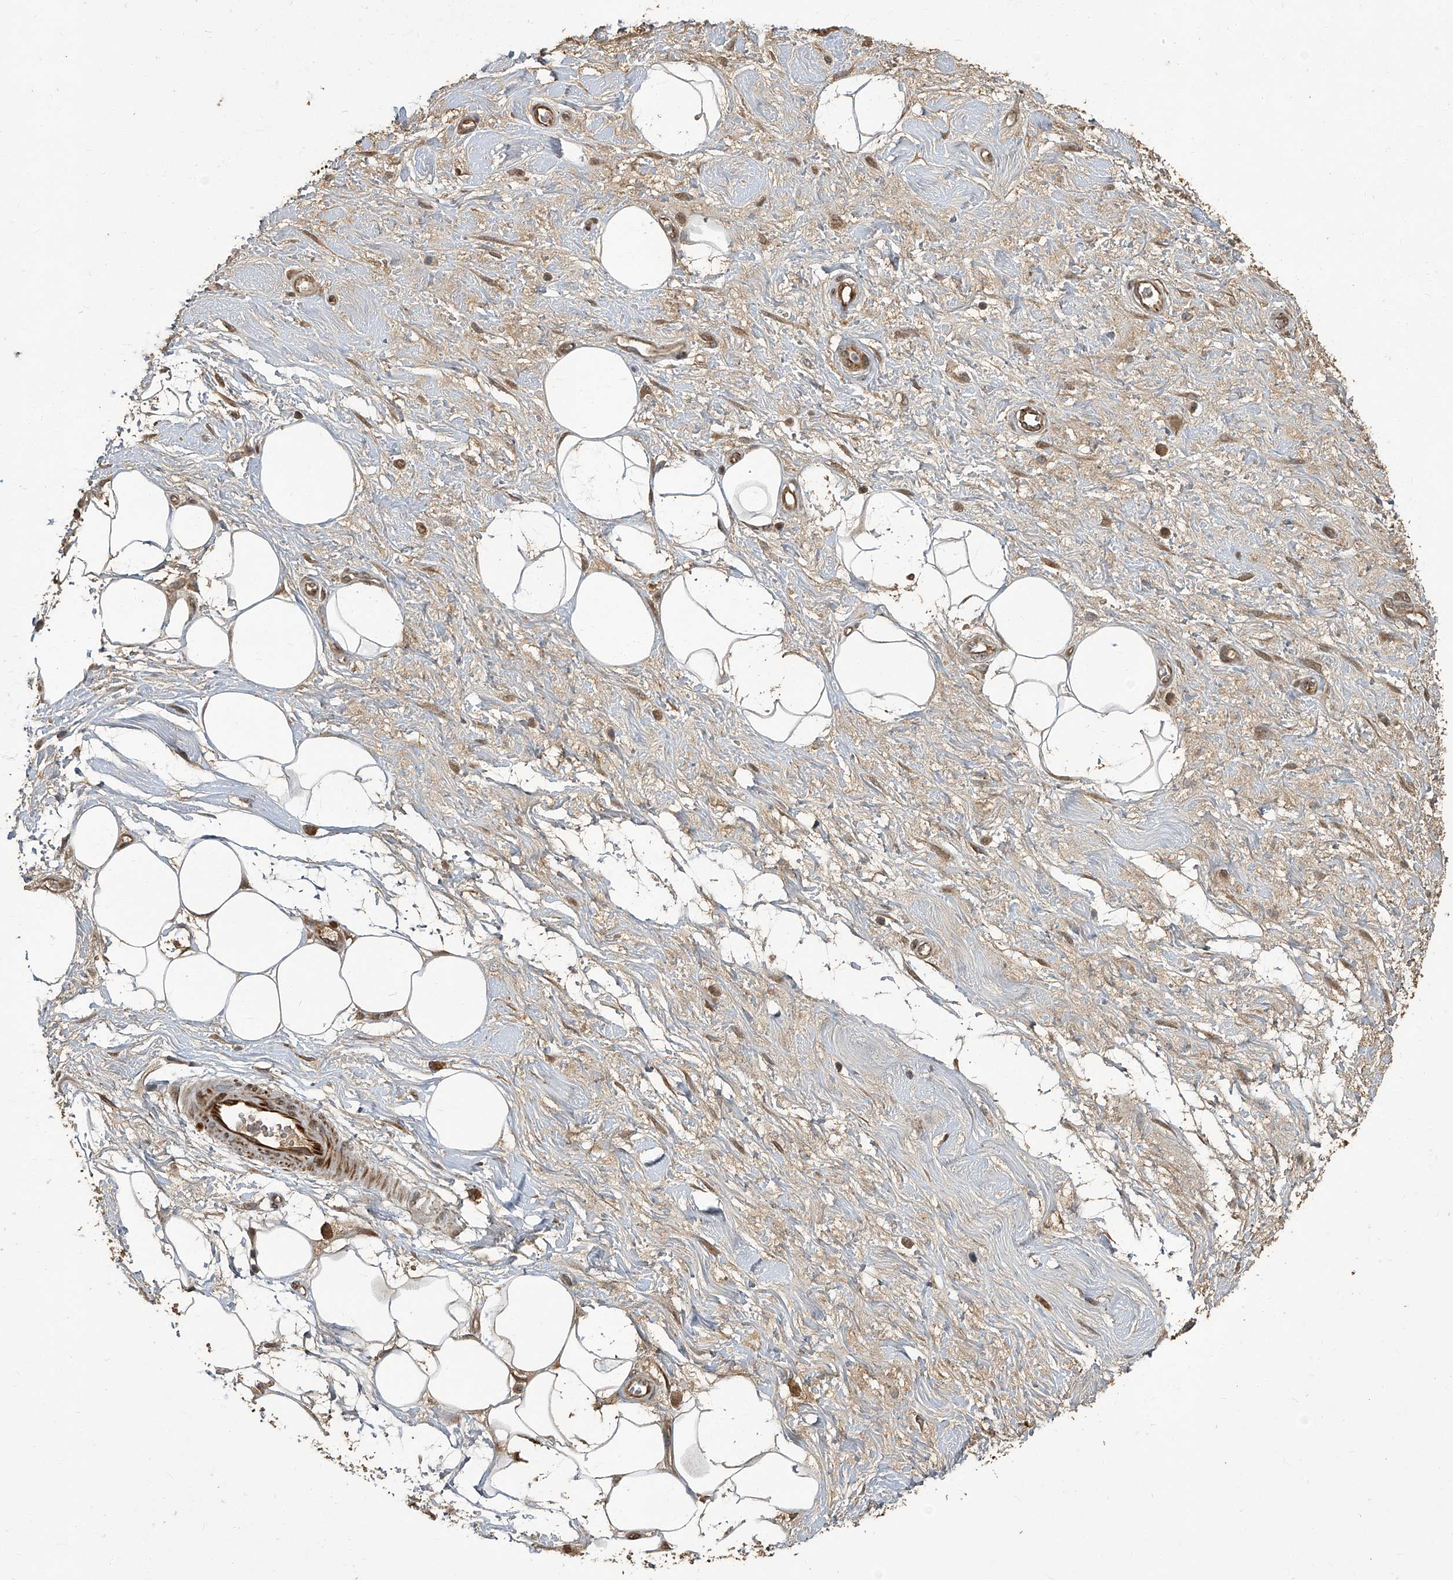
{"staining": {"intensity": "moderate", "quantity": ">75%", "location": "cytoplasmic/membranous,nuclear"}, "tissue": "adipose tissue", "cell_type": "Adipocytes", "image_type": "normal", "snomed": [{"axis": "morphology", "description": "Normal tissue, NOS"}, {"axis": "morphology", "description": "Adenocarcinoma, NOS"}, {"axis": "topography", "description": "Pancreas"}, {"axis": "topography", "description": "Peripheral nerve tissue"}], "caption": "This micrograph shows immunohistochemistry (IHC) staining of normal adipose tissue, with medium moderate cytoplasmic/membranous,nuclear positivity in approximately >75% of adipocytes.", "gene": "GPR132", "patient": {"sex": "male", "age": 59}}